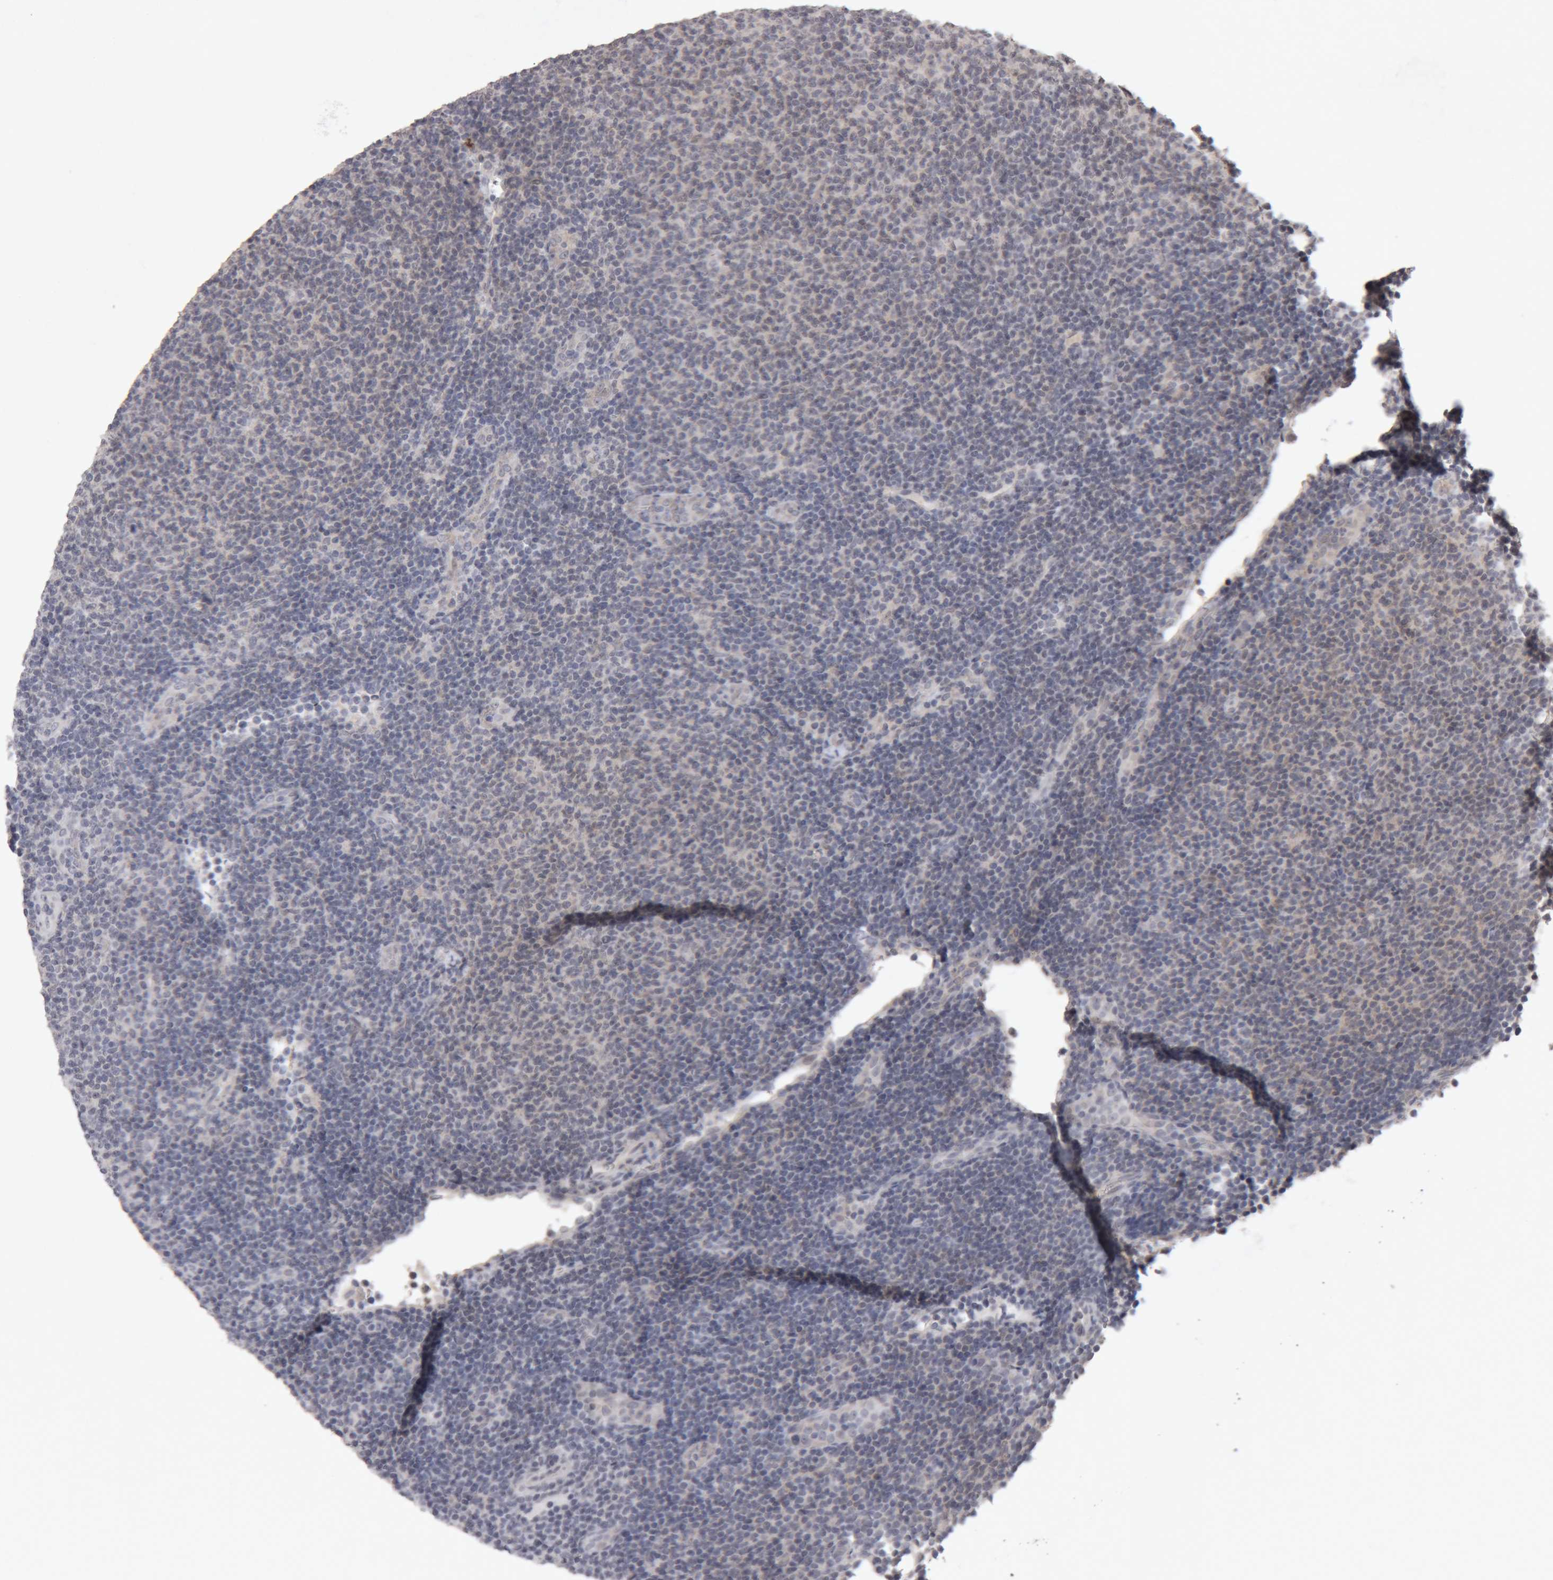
{"staining": {"intensity": "negative", "quantity": "none", "location": "none"}, "tissue": "lymphoma", "cell_type": "Tumor cells", "image_type": "cancer", "snomed": [{"axis": "morphology", "description": "Malignant lymphoma, non-Hodgkin's type, Low grade"}, {"axis": "topography", "description": "Lymph node"}], "caption": "There is no significant positivity in tumor cells of malignant lymphoma, non-Hodgkin's type (low-grade). (DAB (3,3'-diaminobenzidine) immunohistochemistry (IHC) visualized using brightfield microscopy, high magnification).", "gene": "MEP1A", "patient": {"sex": "male", "age": 66}}